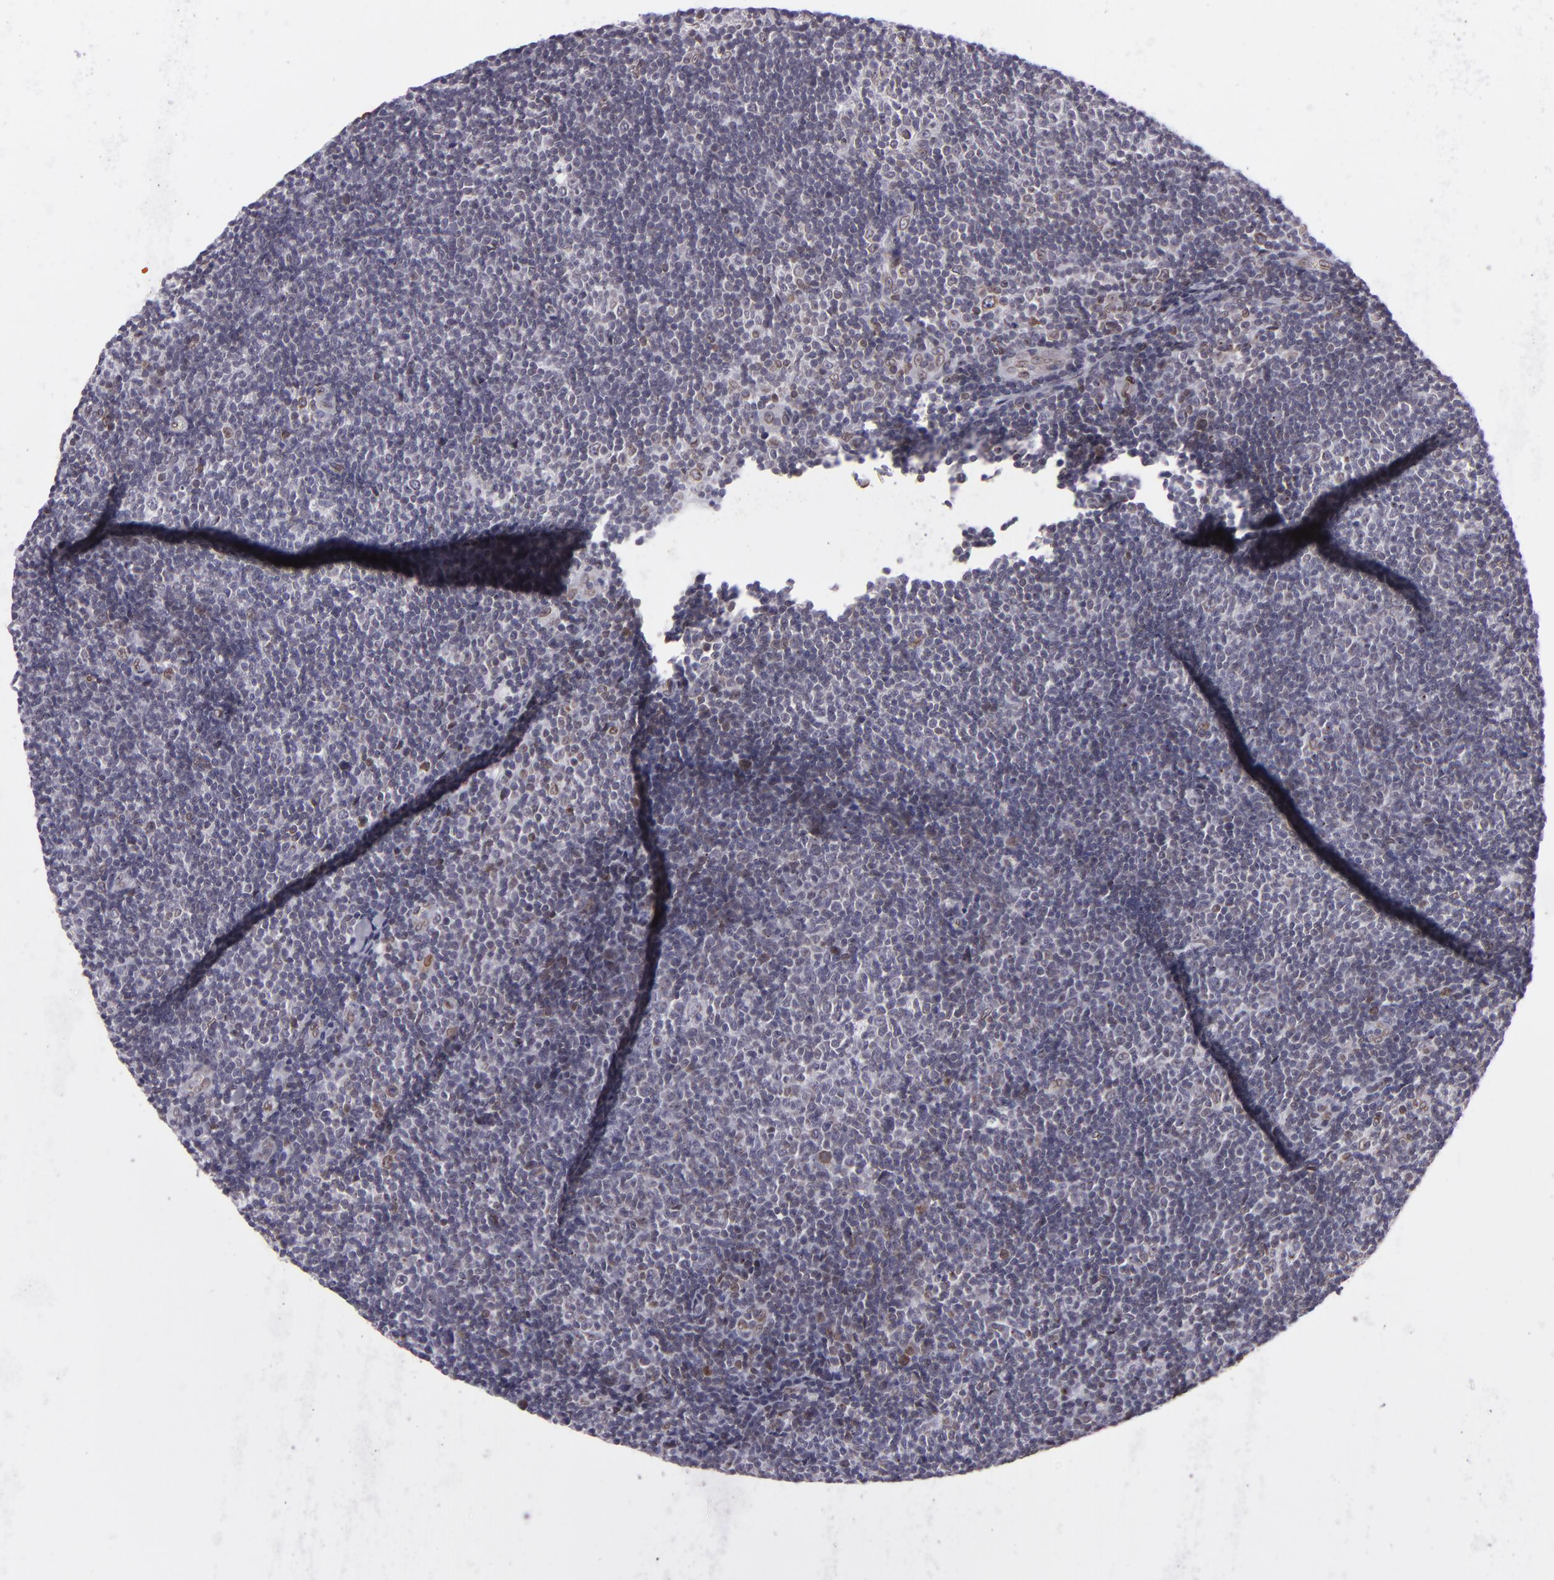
{"staining": {"intensity": "weak", "quantity": "<25%", "location": "nuclear"}, "tissue": "lymphoma", "cell_type": "Tumor cells", "image_type": "cancer", "snomed": [{"axis": "morphology", "description": "Malignant lymphoma, non-Hodgkin's type, Low grade"}, {"axis": "topography", "description": "Lymph node"}], "caption": "Tumor cells show no significant positivity in malignant lymphoma, non-Hodgkin's type (low-grade). (Stains: DAB IHC with hematoxylin counter stain, Microscopy: brightfield microscopy at high magnification).", "gene": "EMD", "patient": {"sex": "male", "age": 49}}